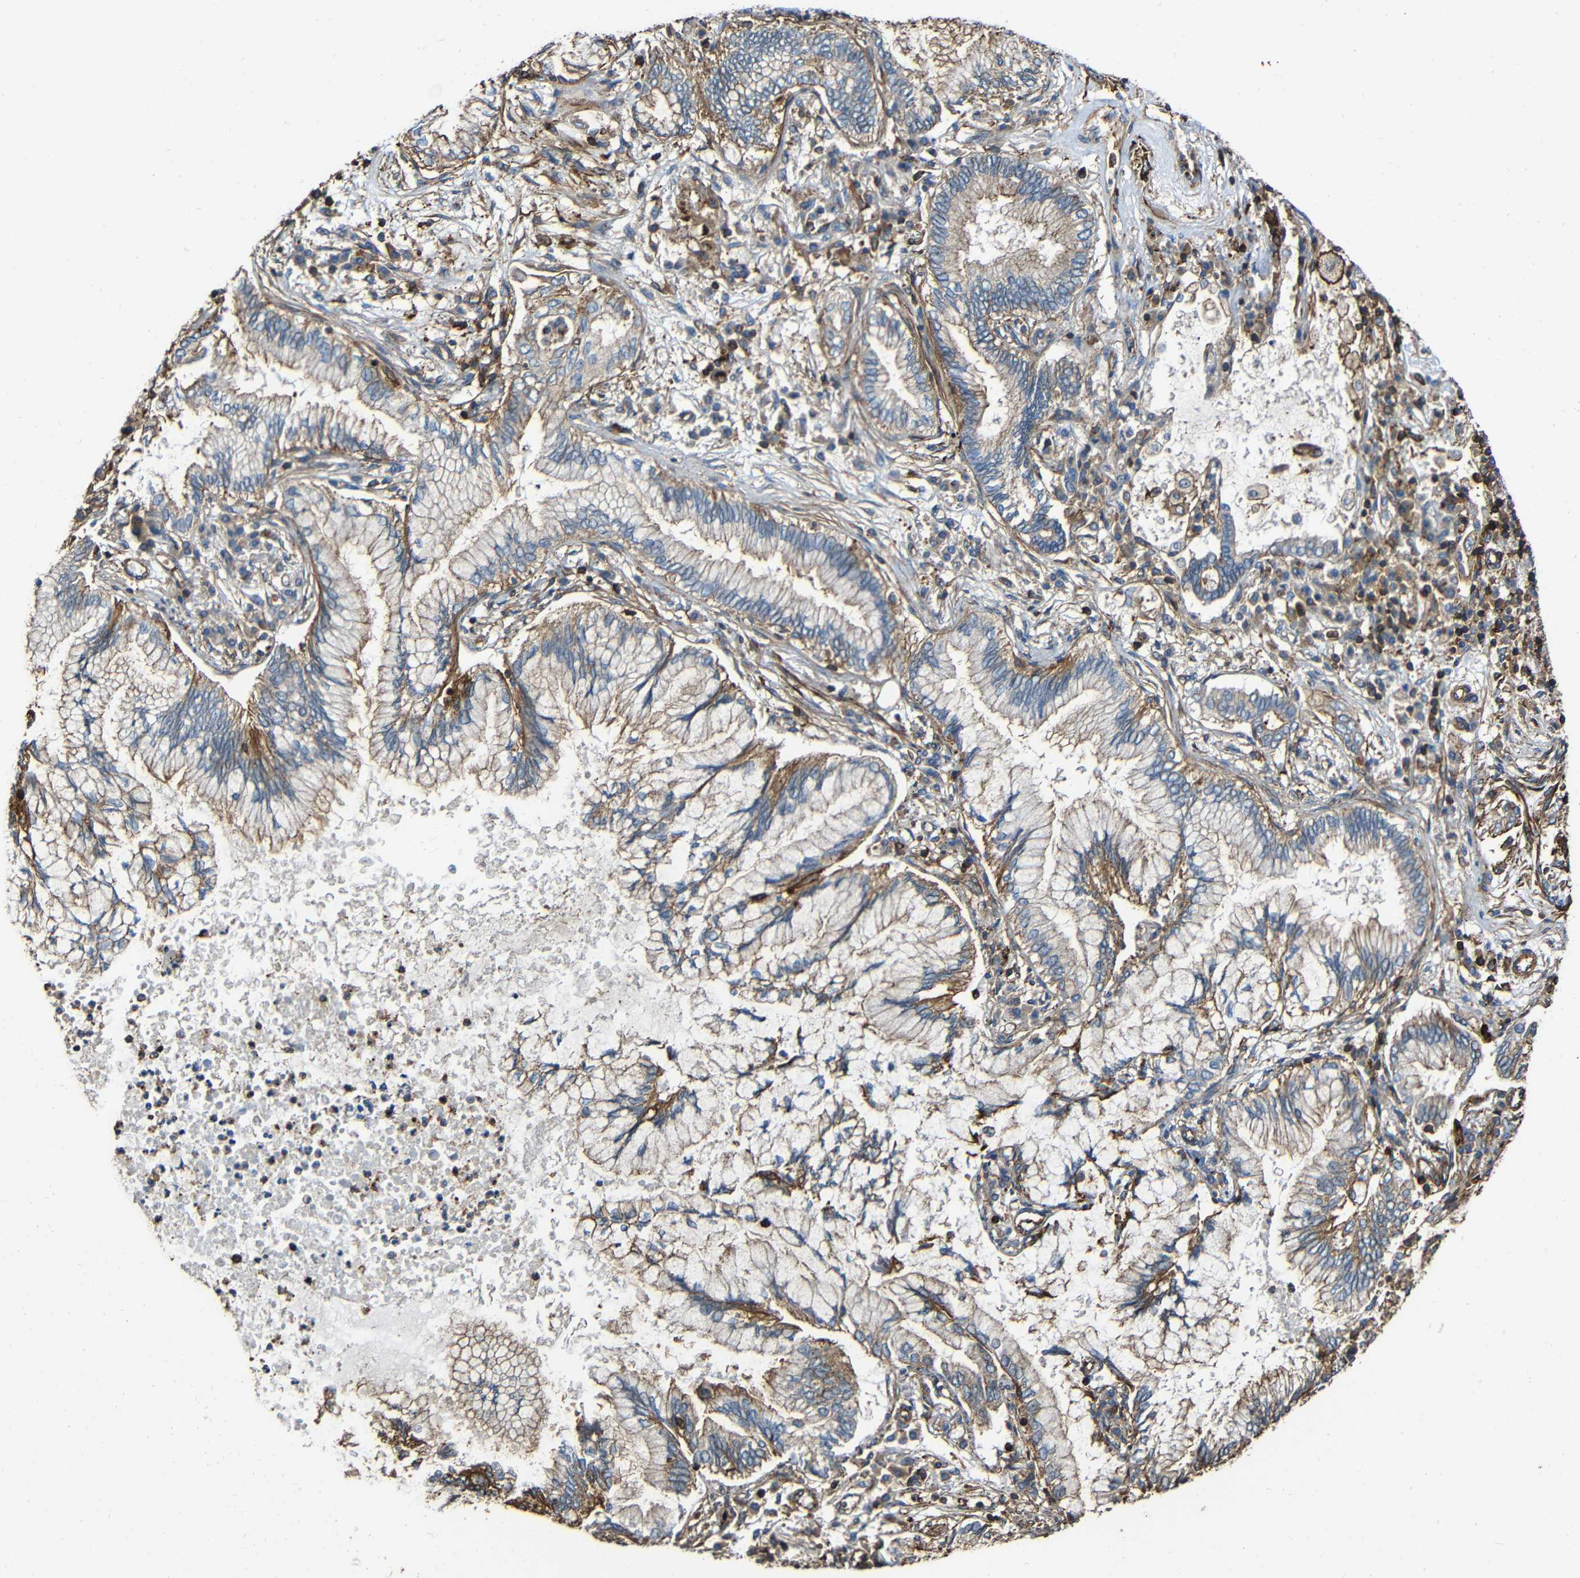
{"staining": {"intensity": "moderate", "quantity": "<25%", "location": "cytoplasmic/membranous"}, "tissue": "lung cancer", "cell_type": "Tumor cells", "image_type": "cancer", "snomed": [{"axis": "morphology", "description": "Normal tissue, NOS"}, {"axis": "morphology", "description": "Adenocarcinoma, NOS"}, {"axis": "topography", "description": "Bronchus"}, {"axis": "topography", "description": "Lung"}], "caption": "A brown stain highlights moderate cytoplasmic/membranous staining of a protein in lung adenocarcinoma tumor cells. (Brightfield microscopy of DAB IHC at high magnification).", "gene": "RHOT2", "patient": {"sex": "female", "age": 70}}